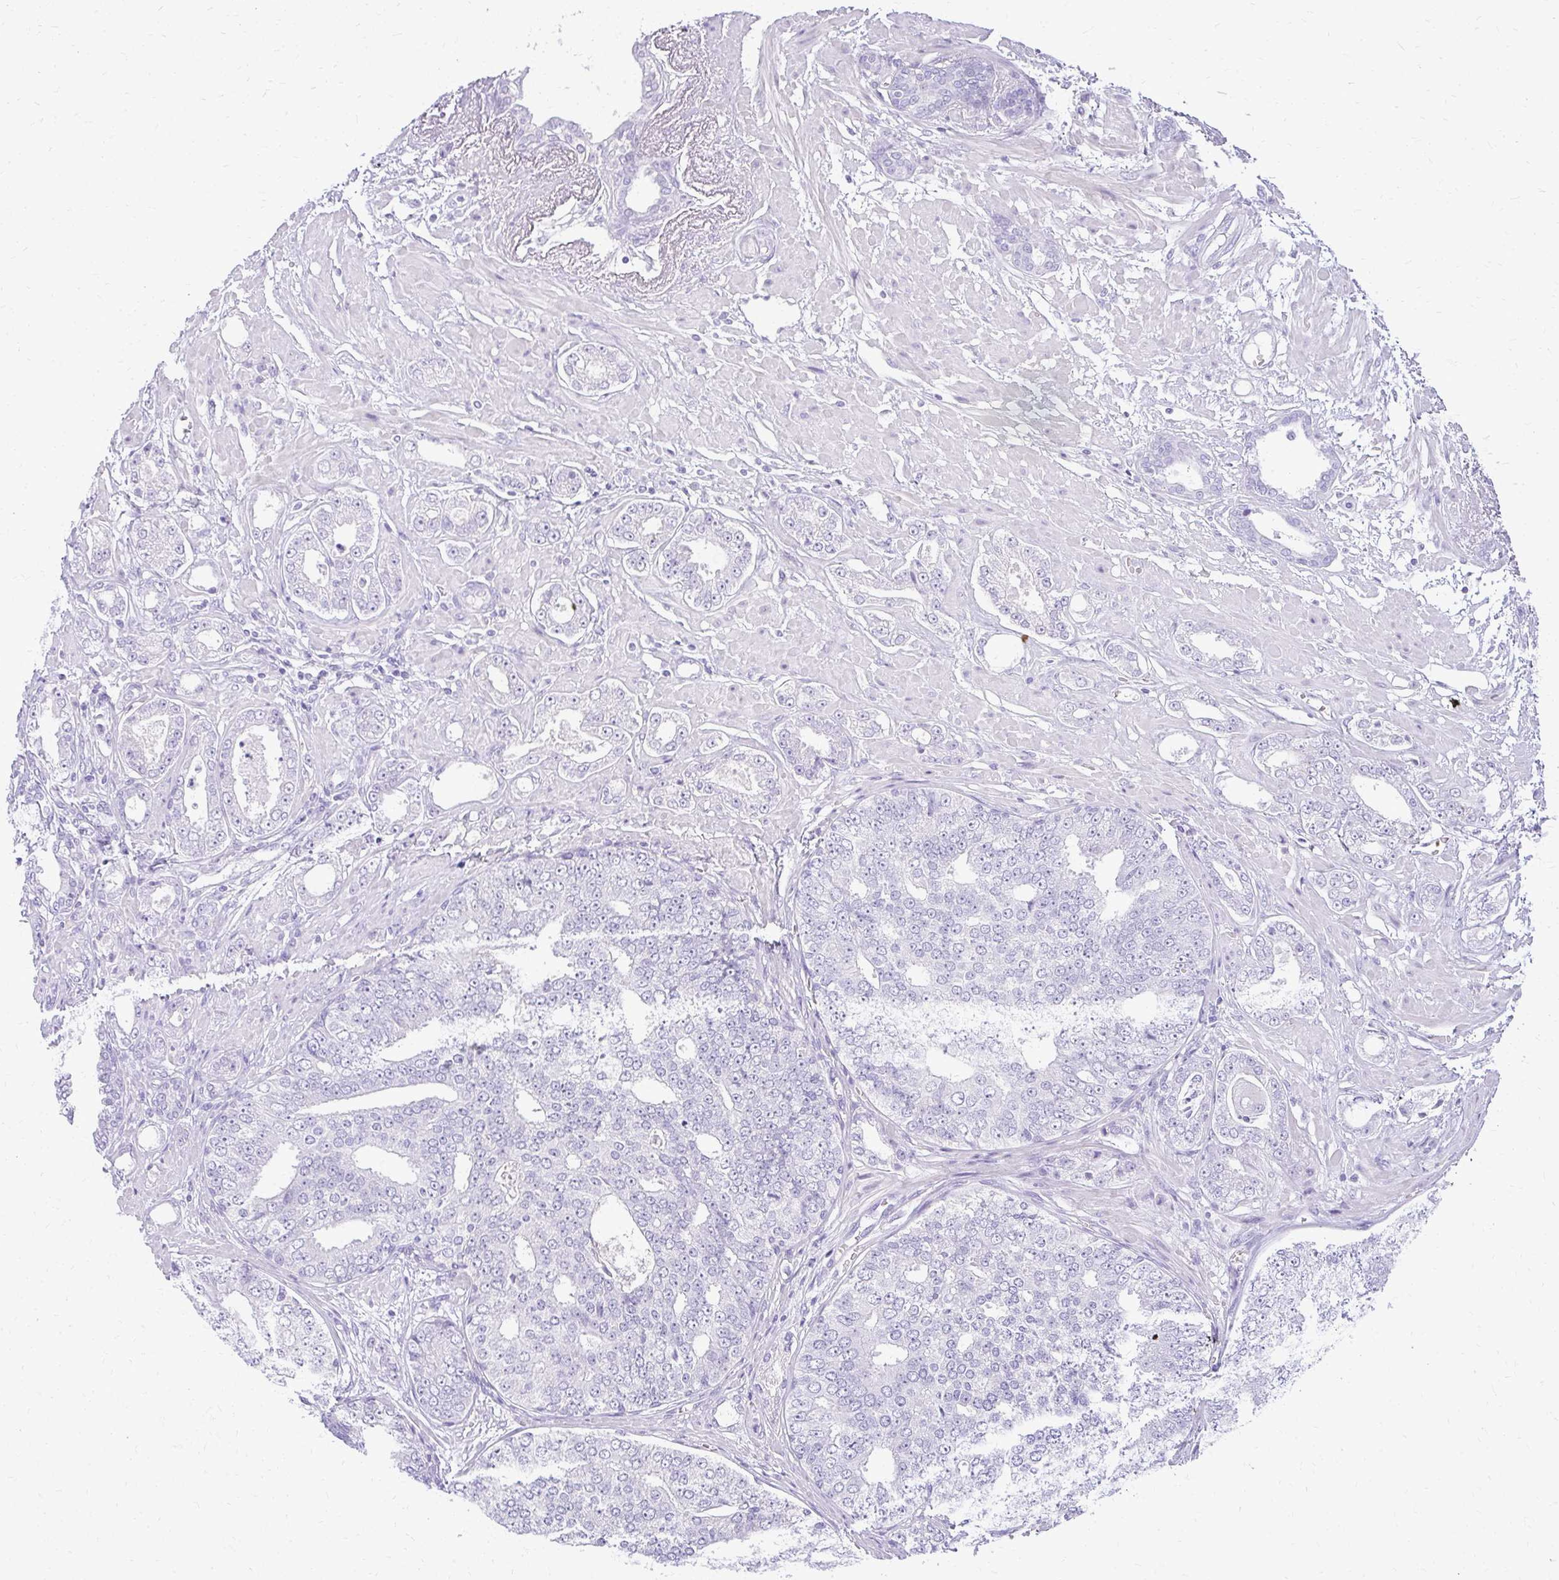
{"staining": {"intensity": "negative", "quantity": "none", "location": "none"}, "tissue": "prostate cancer", "cell_type": "Tumor cells", "image_type": "cancer", "snomed": [{"axis": "morphology", "description": "Adenocarcinoma, High grade"}, {"axis": "topography", "description": "Prostate"}], "caption": "Adenocarcinoma (high-grade) (prostate) was stained to show a protein in brown. There is no significant expression in tumor cells.", "gene": "PRAP1", "patient": {"sex": "male", "age": 71}}